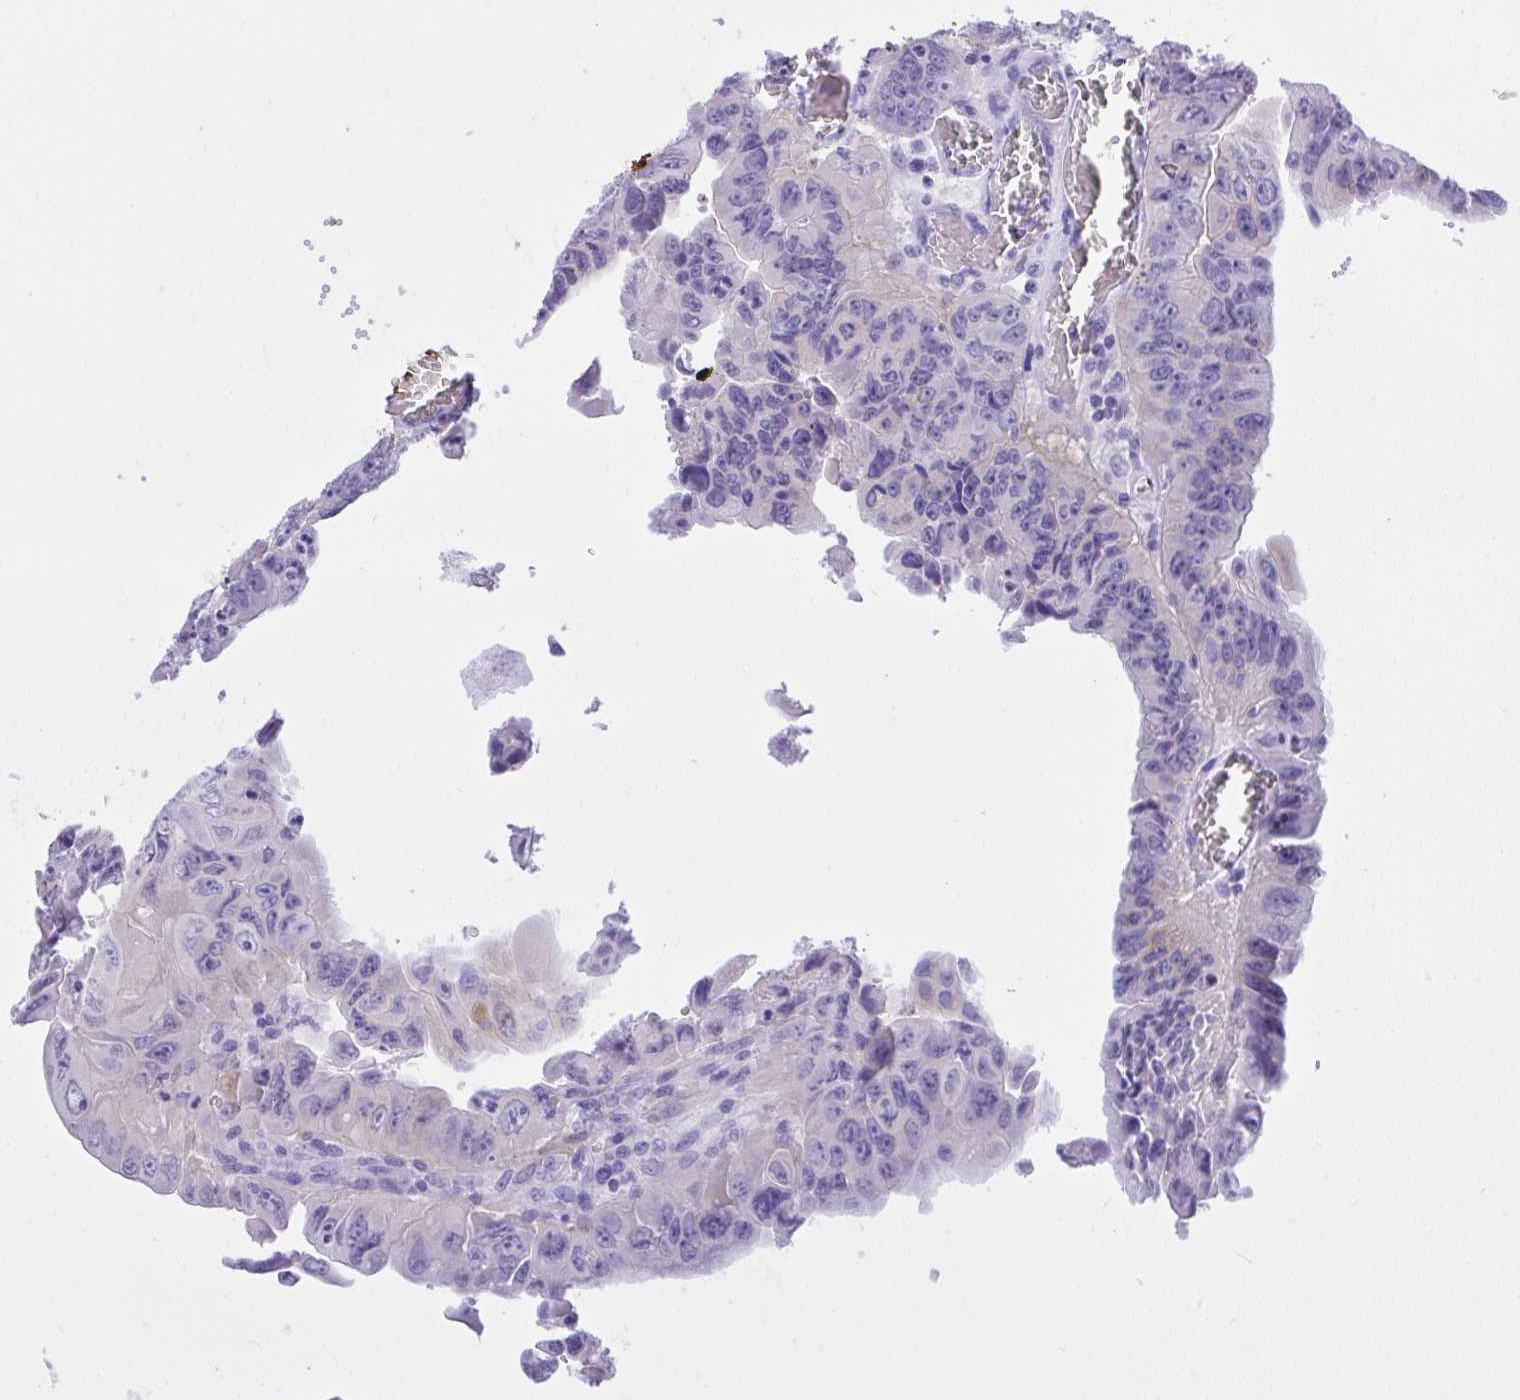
{"staining": {"intensity": "negative", "quantity": "none", "location": "none"}, "tissue": "colorectal cancer", "cell_type": "Tumor cells", "image_type": "cancer", "snomed": [{"axis": "morphology", "description": "Adenocarcinoma, NOS"}, {"axis": "topography", "description": "Colon"}], "caption": "A high-resolution image shows immunohistochemistry staining of colorectal cancer (adenocarcinoma), which displays no significant staining in tumor cells.", "gene": "TLN2", "patient": {"sex": "female", "age": 84}}